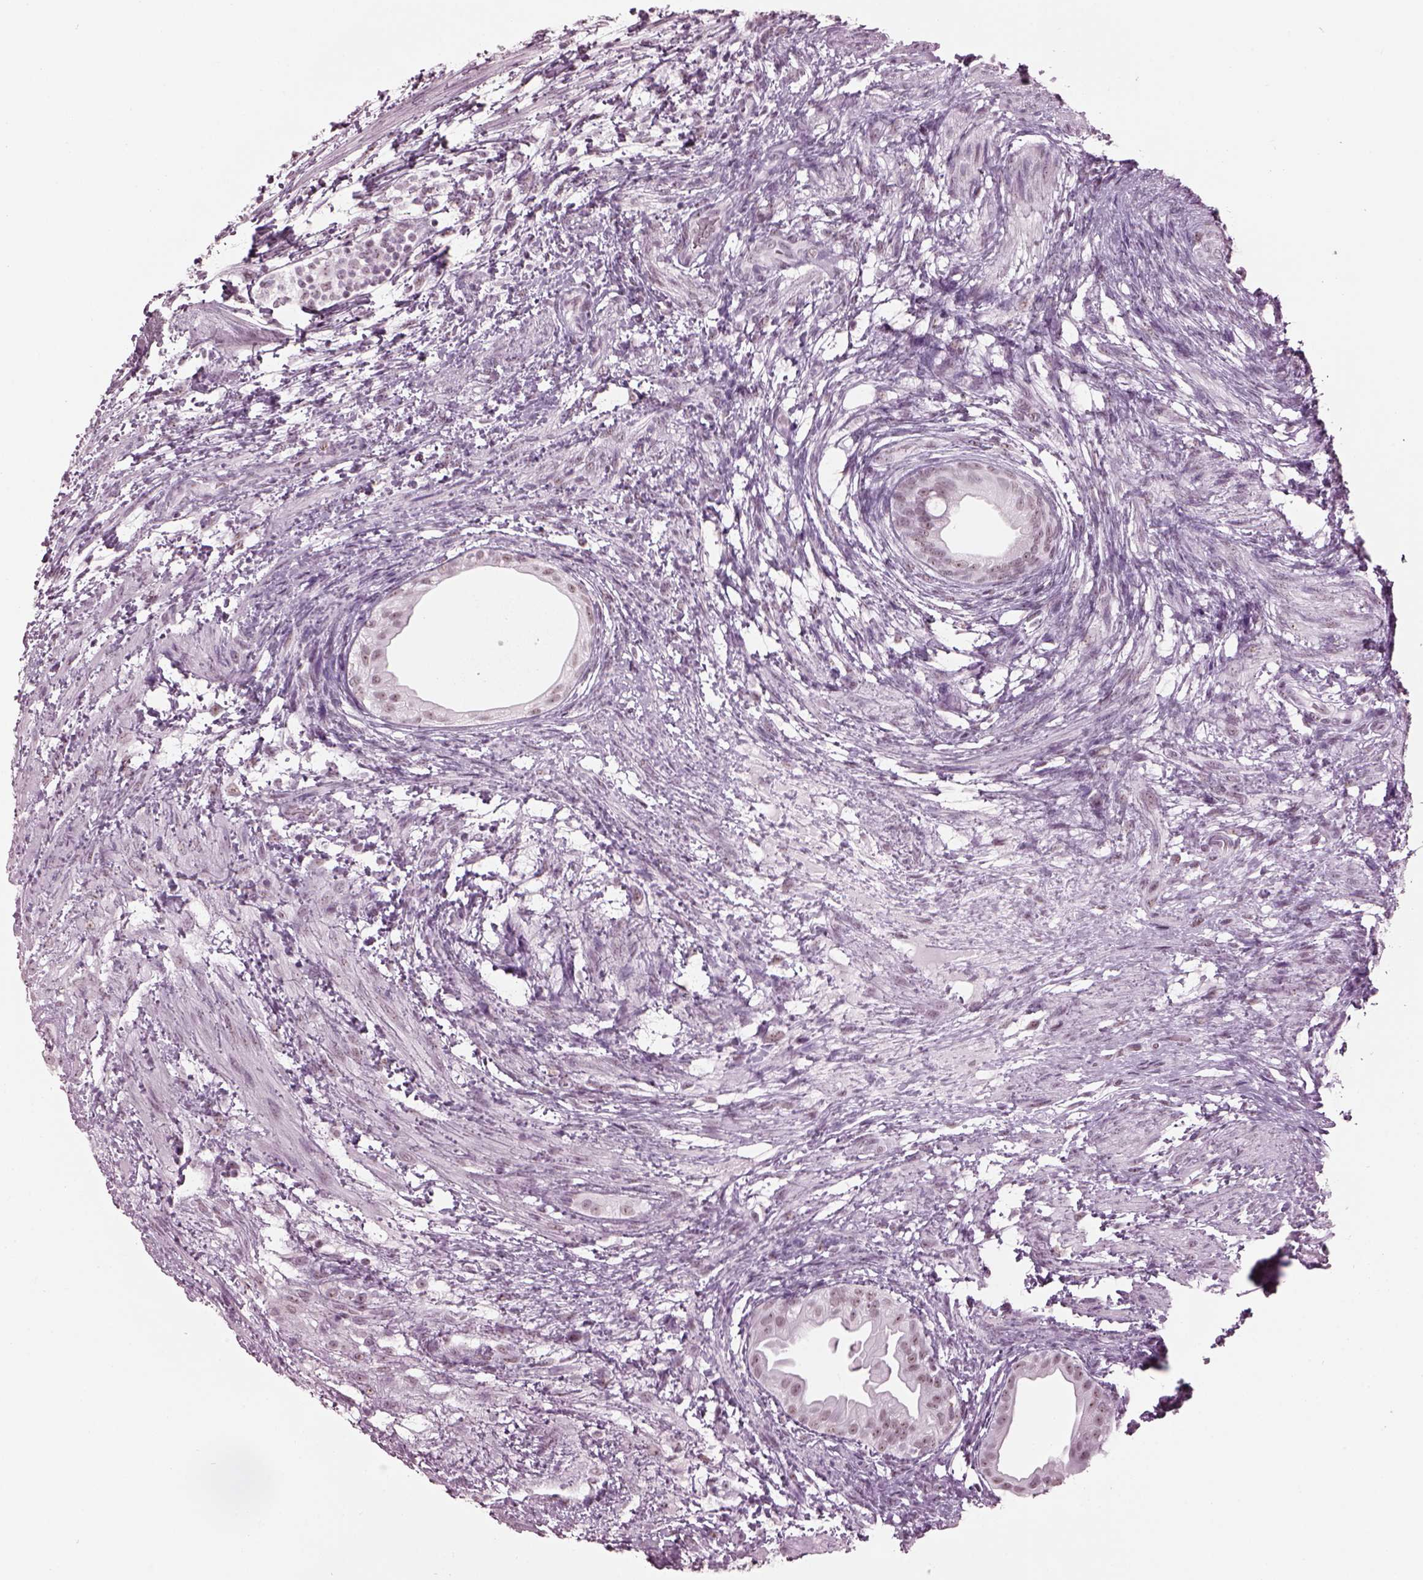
{"staining": {"intensity": "weak", "quantity": "25%-75%", "location": "nuclear"}, "tissue": "testis cancer", "cell_type": "Tumor cells", "image_type": "cancer", "snomed": [{"axis": "morphology", "description": "Carcinoma, Embryonal, NOS"}, {"axis": "topography", "description": "Testis"}], "caption": "Tumor cells show low levels of weak nuclear staining in approximately 25%-75% of cells in human testis cancer.", "gene": "ADGRG2", "patient": {"sex": "male", "age": 24}}